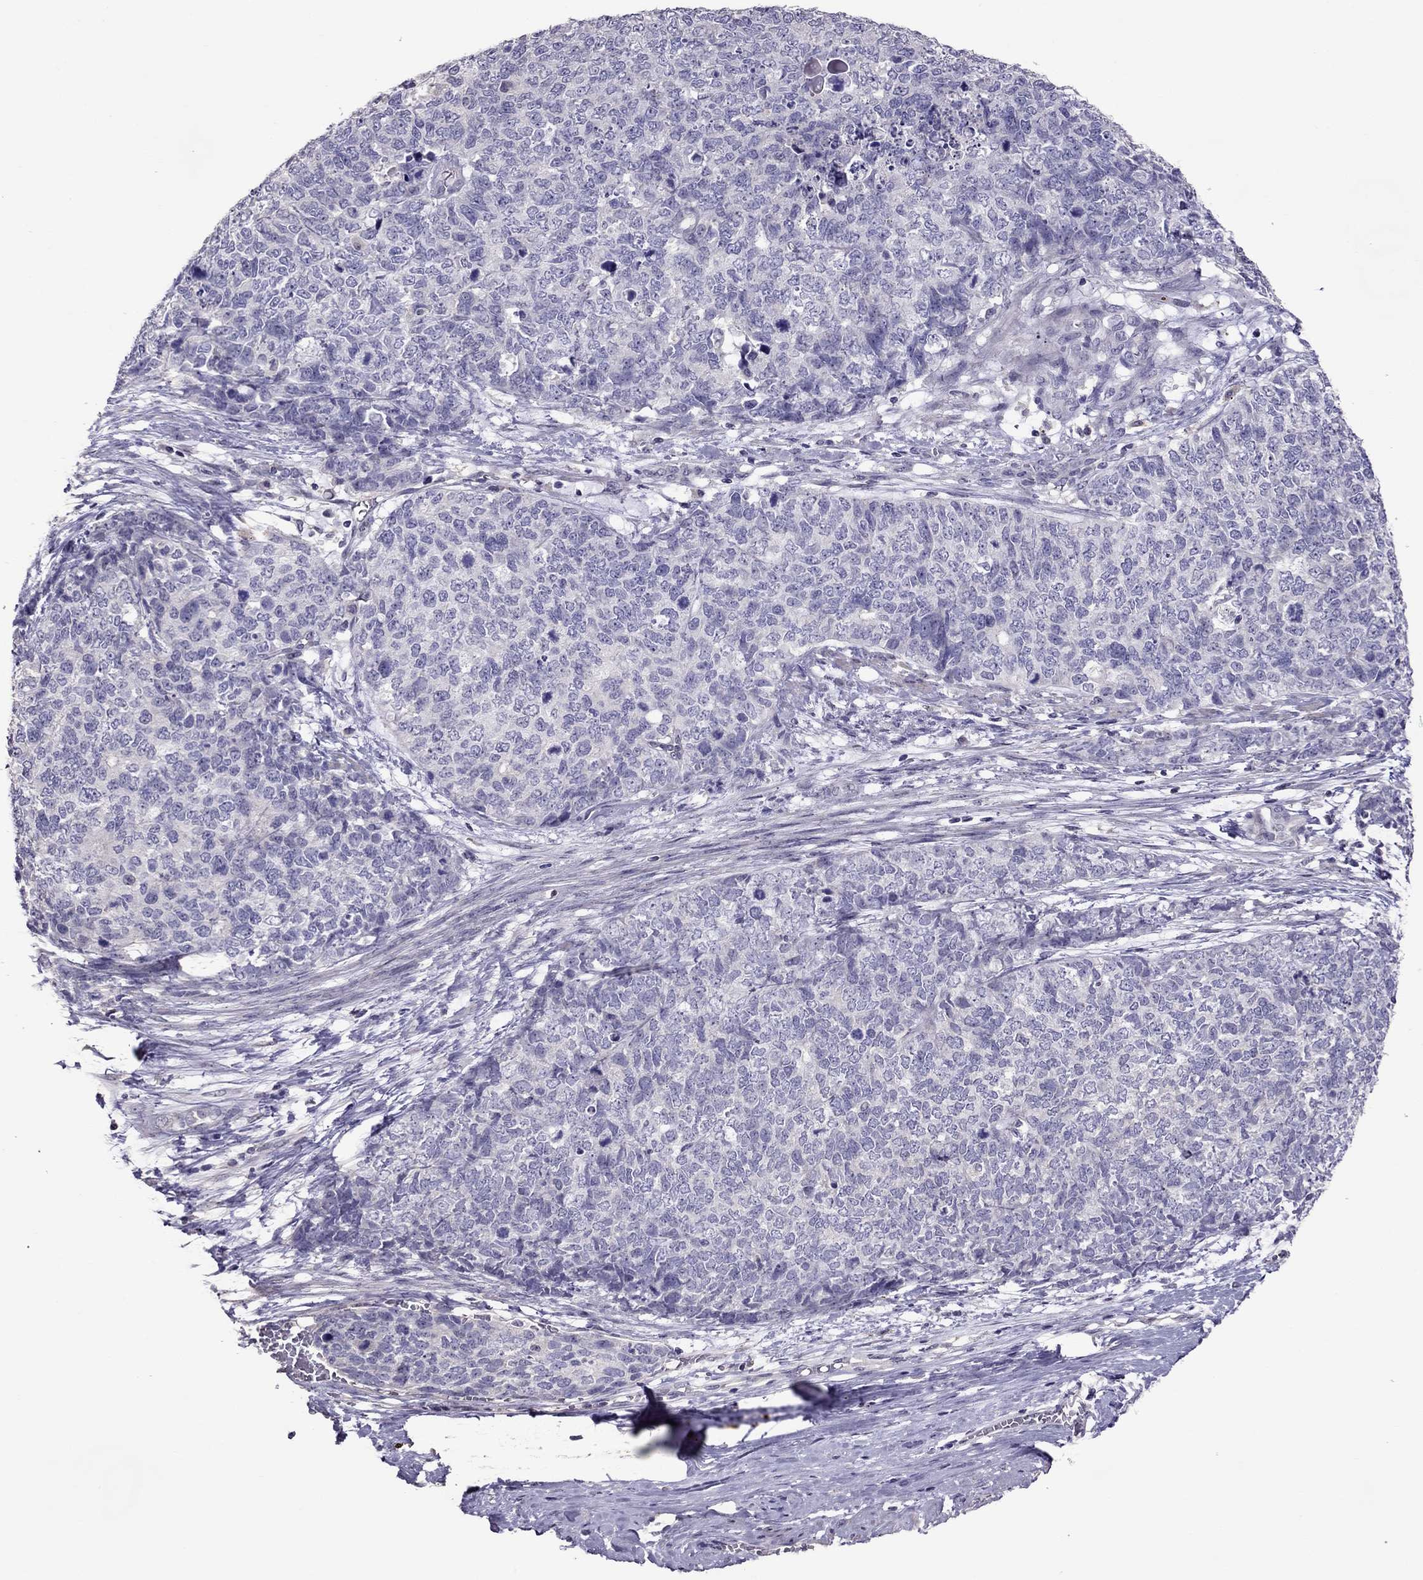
{"staining": {"intensity": "negative", "quantity": "none", "location": "none"}, "tissue": "cervical cancer", "cell_type": "Tumor cells", "image_type": "cancer", "snomed": [{"axis": "morphology", "description": "Squamous cell carcinoma, NOS"}, {"axis": "topography", "description": "Cervix"}], "caption": "A histopathology image of cervical squamous cell carcinoma stained for a protein shows no brown staining in tumor cells.", "gene": "LRRC46", "patient": {"sex": "female", "age": 63}}